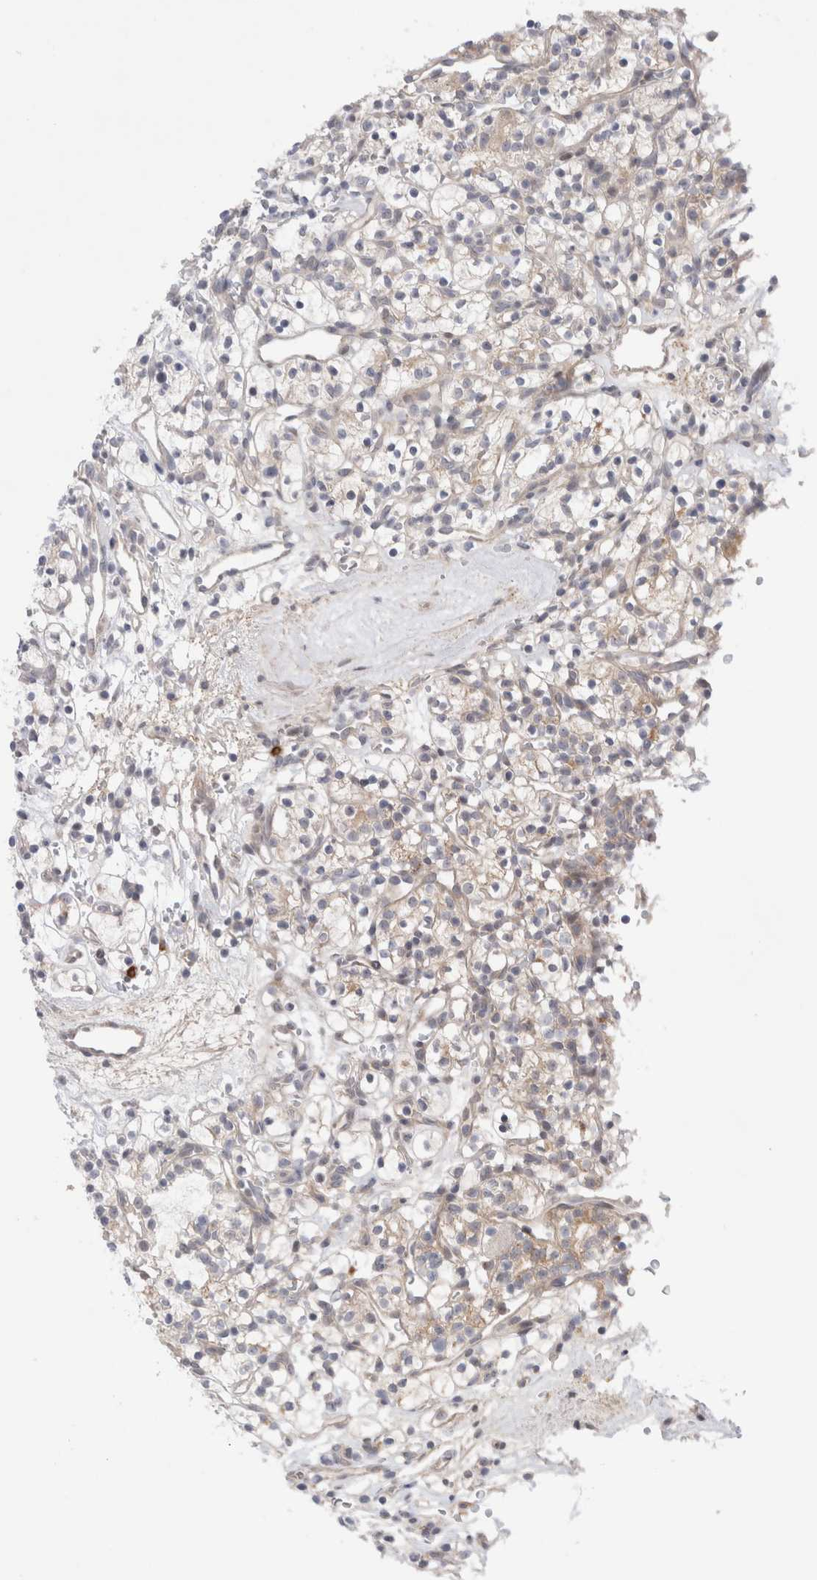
{"staining": {"intensity": "weak", "quantity": "<25%", "location": "cytoplasmic/membranous"}, "tissue": "renal cancer", "cell_type": "Tumor cells", "image_type": "cancer", "snomed": [{"axis": "morphology", "description": "Adenocarcinoma, NOS"}, {"axis": "topography", "description": "Kidney"}], "caption": "Human renal cancer (adenocarcinoma) stained for a protein using IHC shows no expression in tumor cells.", "gene": "GSDMB", "patient": {"sex": "female", "age": 57}}